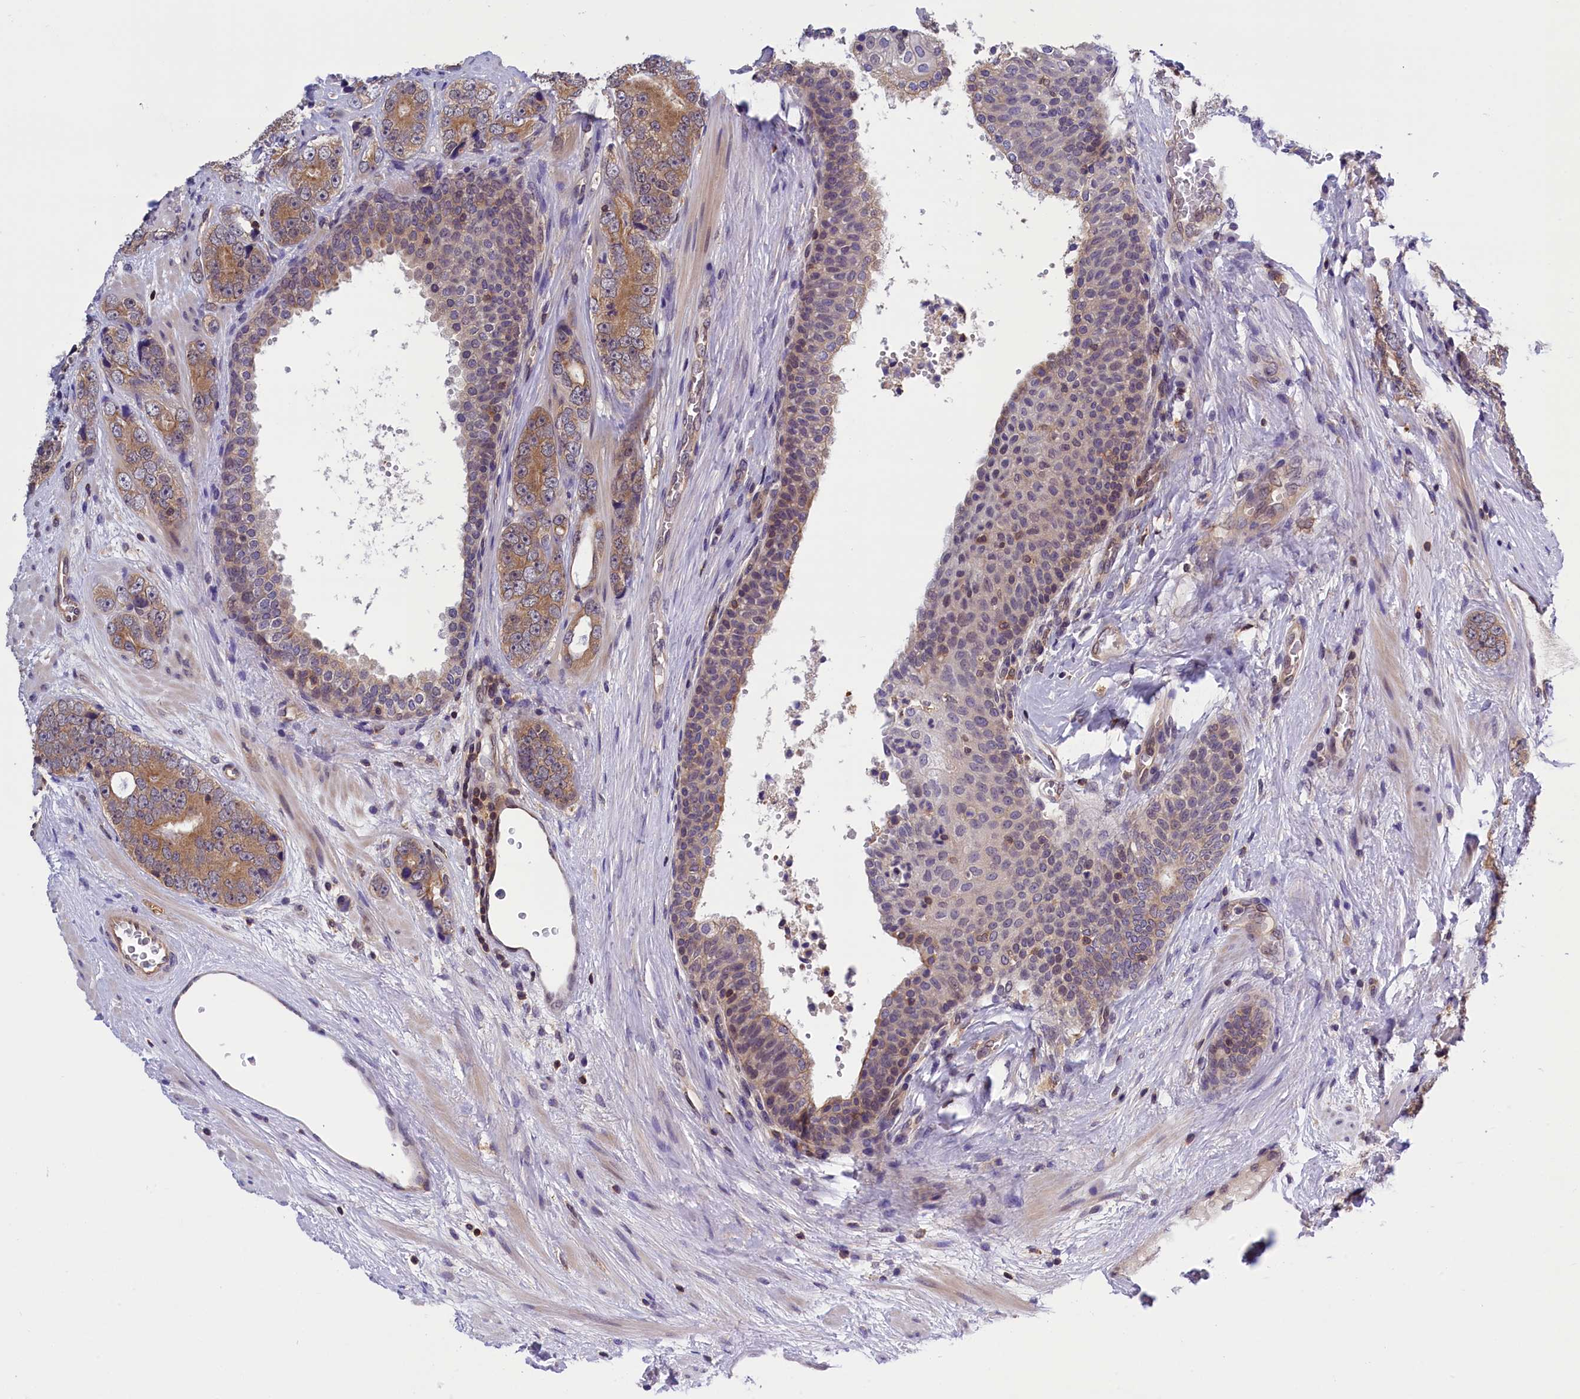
{"staining": {"intensity": "moderate", "quantity": ">75%", "location": "cytoplasmic/membranous"}, "tissue": "prostate cancer", "cell_type": "Tumor cells", "image_type": "cancer", "snomed": [{"axis": "morphology", "description": "Adenocarcinoma, High grade"}, {"axis": "topography", "description": "Prostate"}], "caption": "This is a photomicrograph of IHC staining of prostate cancer (high-grade adenocarcinoma), which shows moderate expression in the cytoplasmic/membranous of tumor cells.", "gene": "TBCB", "patient": {"sex": "male", "age": 56}}